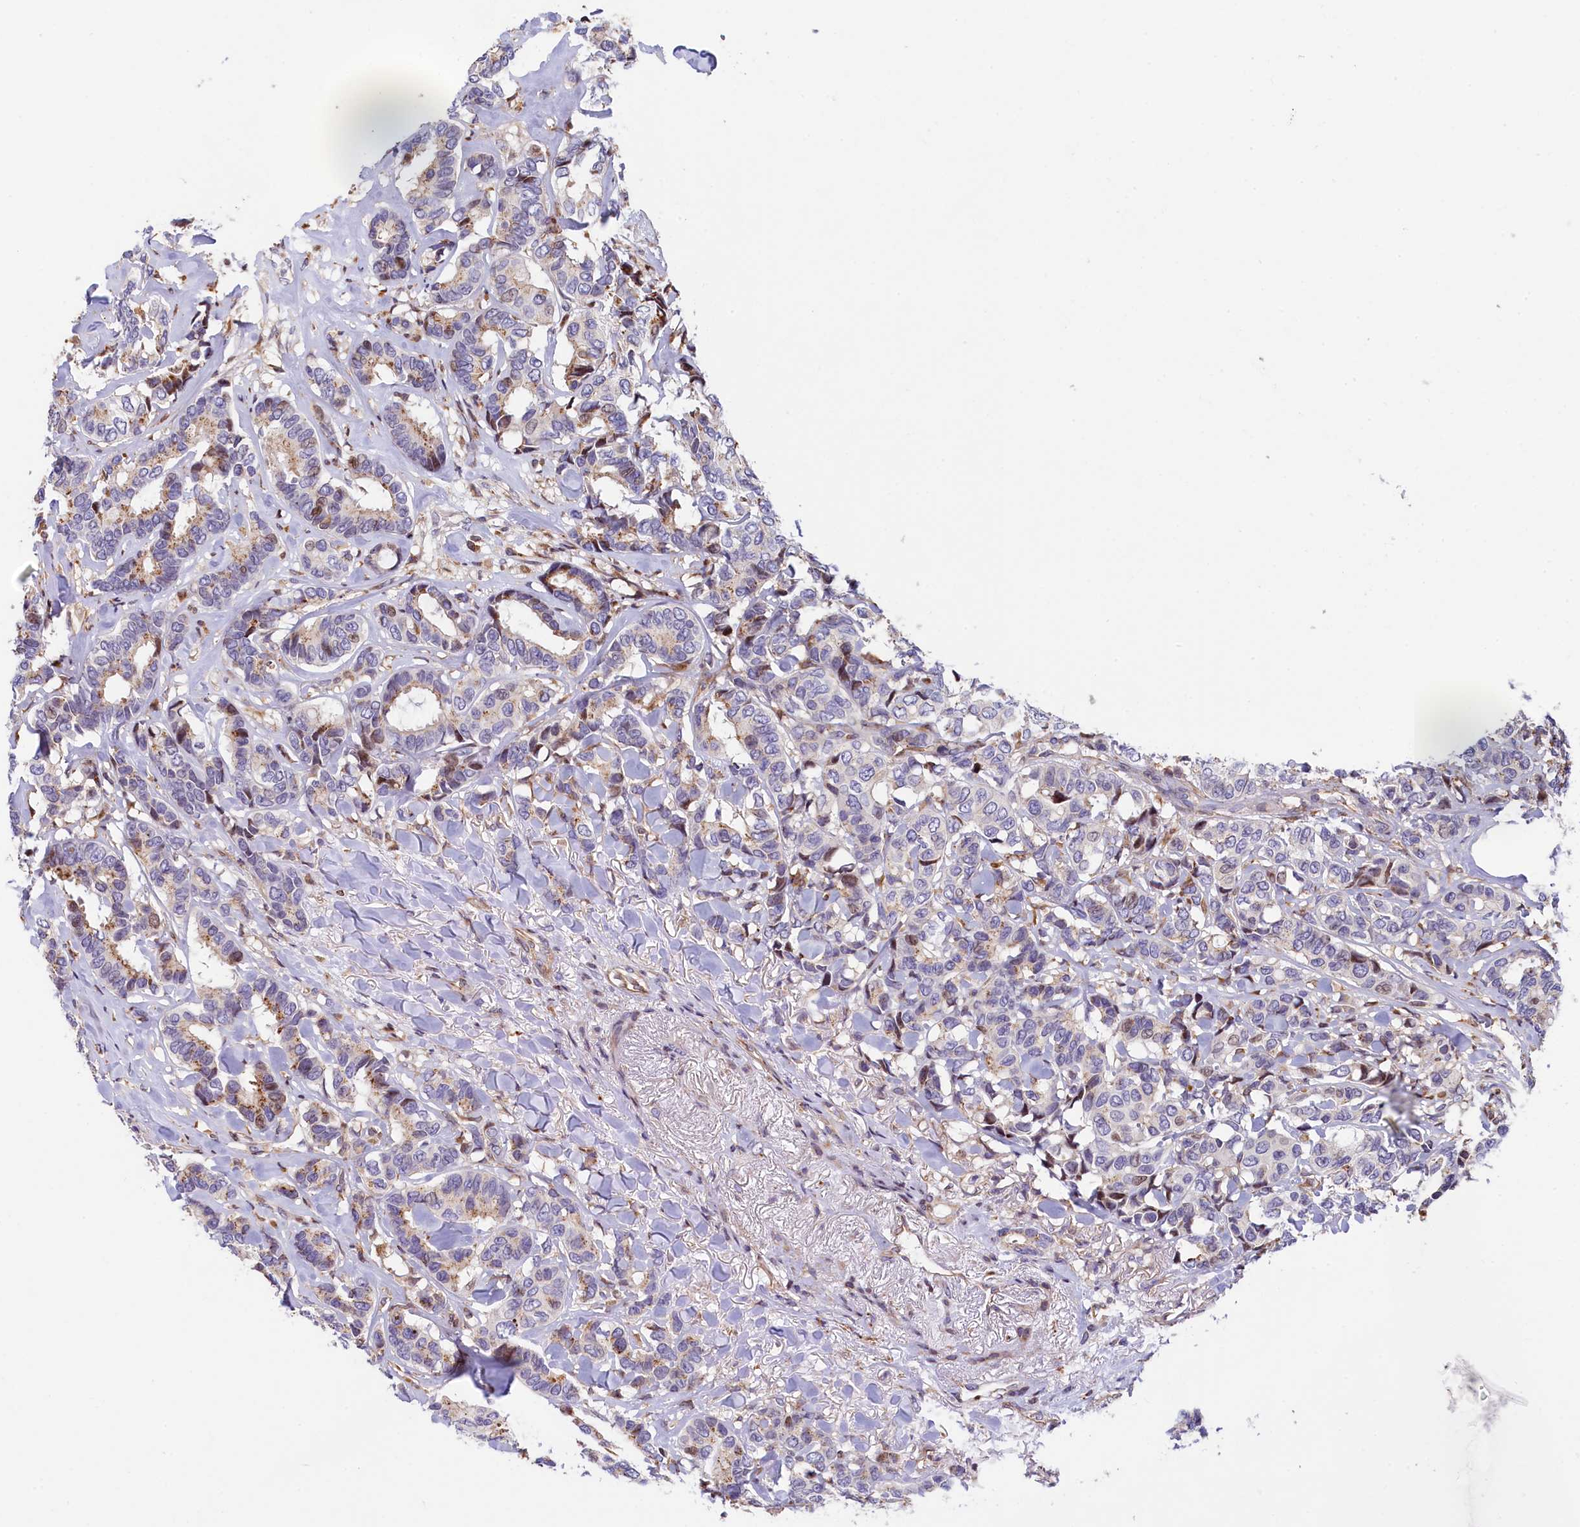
{"staining": {"intensity": "weak", "quantity": "<25%", "location": "cytoplasmic/membranous"}, "tissue": "breast cancer", "cell_type": "Tumor cells", "image_type": "cancer", "snomed": [{"axis": "morphology", "description": "Duct carcinoma"}, {"axis": "topography", "description": "Breast"}], "caption": "Histopathology image shows no protein positivity in tumor cells of breast cancer (intraductal carcinoma) tissue. (Stains: DAB (3,3'-diaminobenzidine) IHC with hematoxylin counter stain, Microscopy: brightfield microscopy at high magnification).", "gene": "TGDS", "patient": {"sex": "female", "age": 87}}